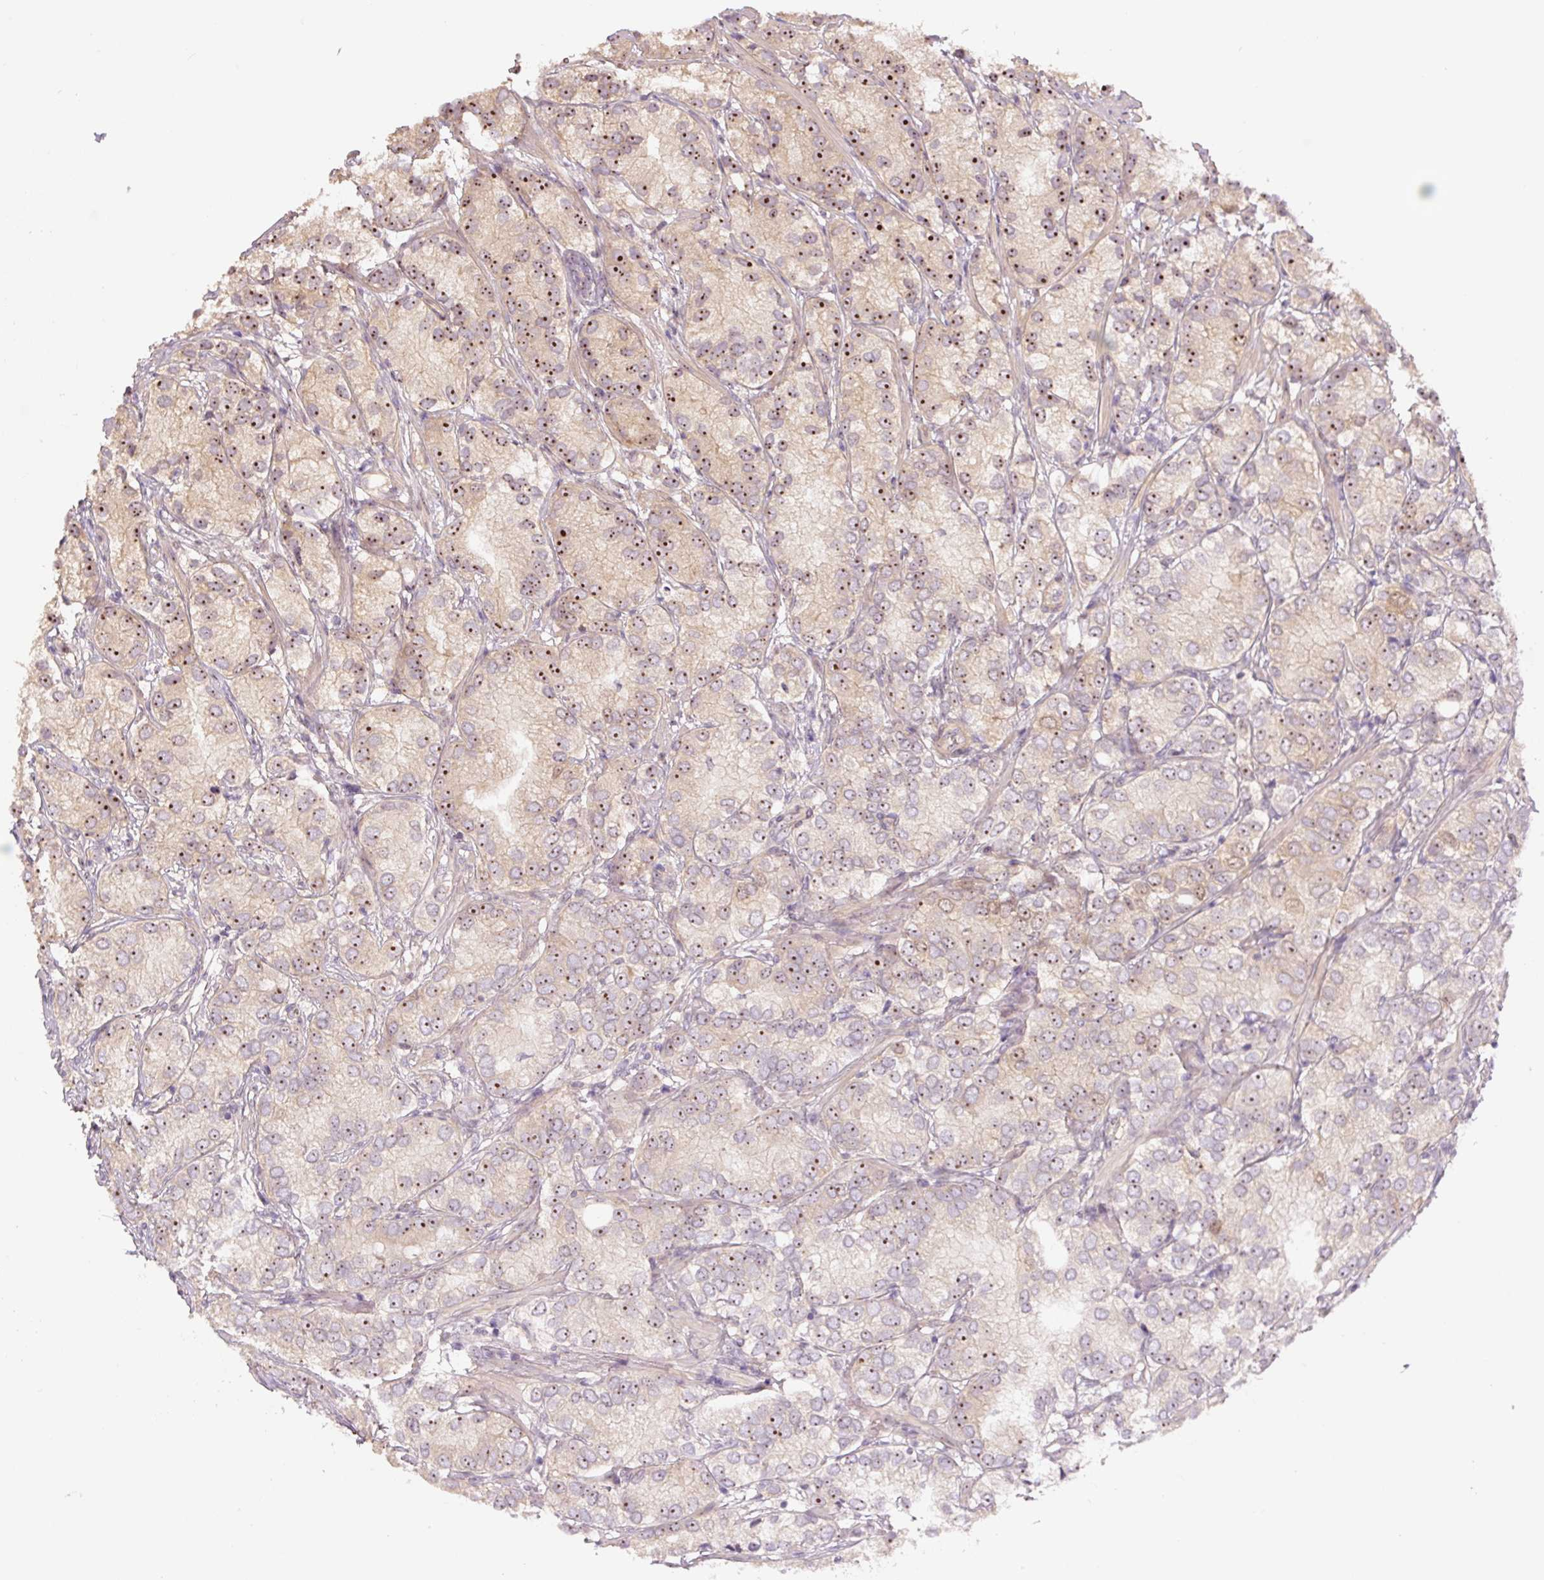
{"staining": {"intensity": "moderate", "quantity": "25%-75%", "location": "nuclear"}, "tissue": "prostate cancer", "cell_type": "Tumor cells", "image_type": "cancer", "snomed": [{"axis": "morphology", "description": "Adenocarcinoma, High grade"}, {"axis": "topography", "description": "Prostate"}], "caption": "High-grade adenocarcinoma (prostate) stained with immunohistochemistry reveals moderate nuclear staining in about 25%-75% of tumor cells.", "gene": "TMEM151B", "patient": {"sex": "male", "age": 82}}